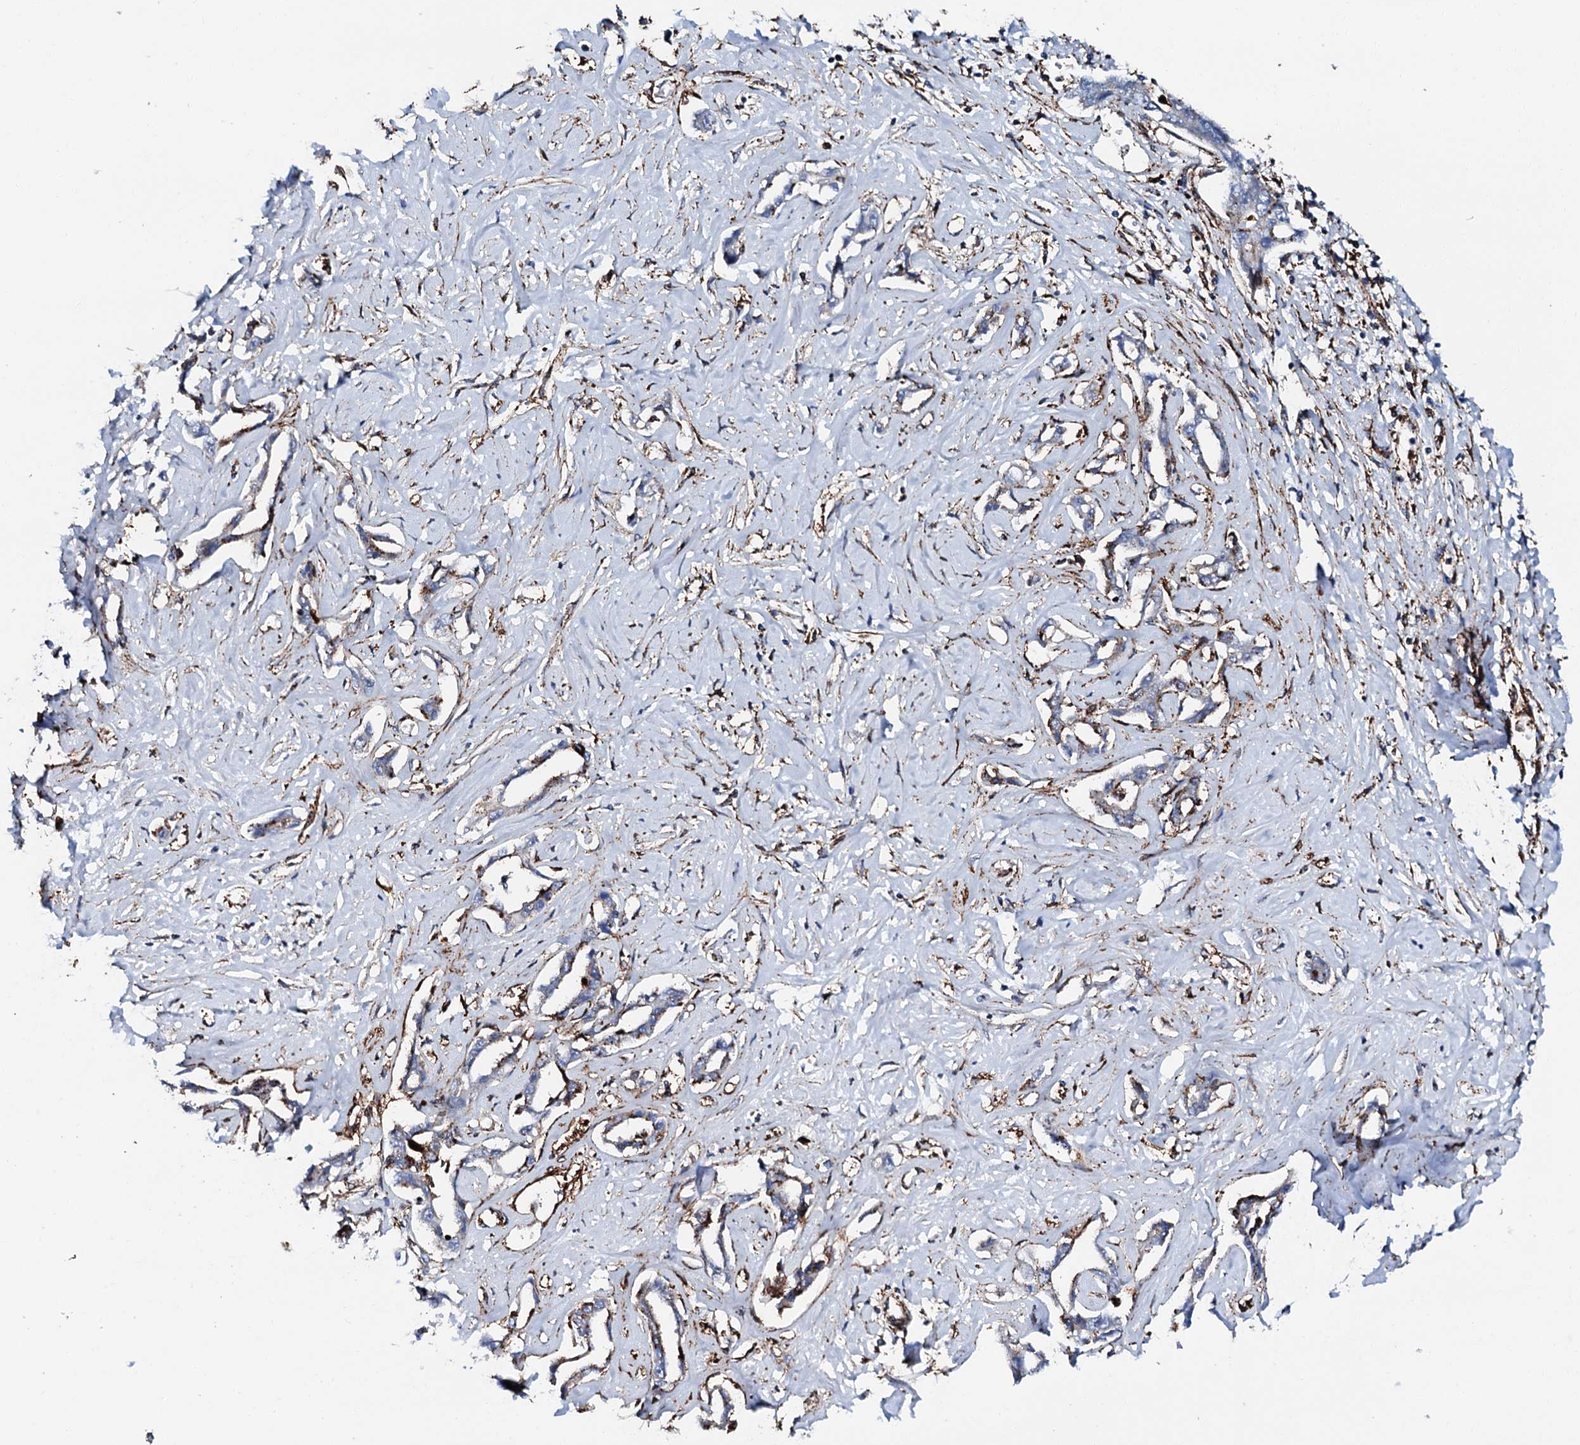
{"staining": {"intensity": "moderate", "quantity": "<25%", "location": "cytoplasmic/membranous"}, "tissue": "liver cancer", "cell_type": "Tumor cells", "image_type": "cancer", "snomed": [{"axis": "morphology", "description": "Cholangiocarcinoma"}, {"axis": "topography", "description": "Liver"}], "caption": "The immunohistochemical stain shows moderate cytoplasmic/membranous staining in tumor cells of liver cholangiocarcinoma tissue.", "gene": "MED13L", "patient": {"sex": "male", "age": 59}}